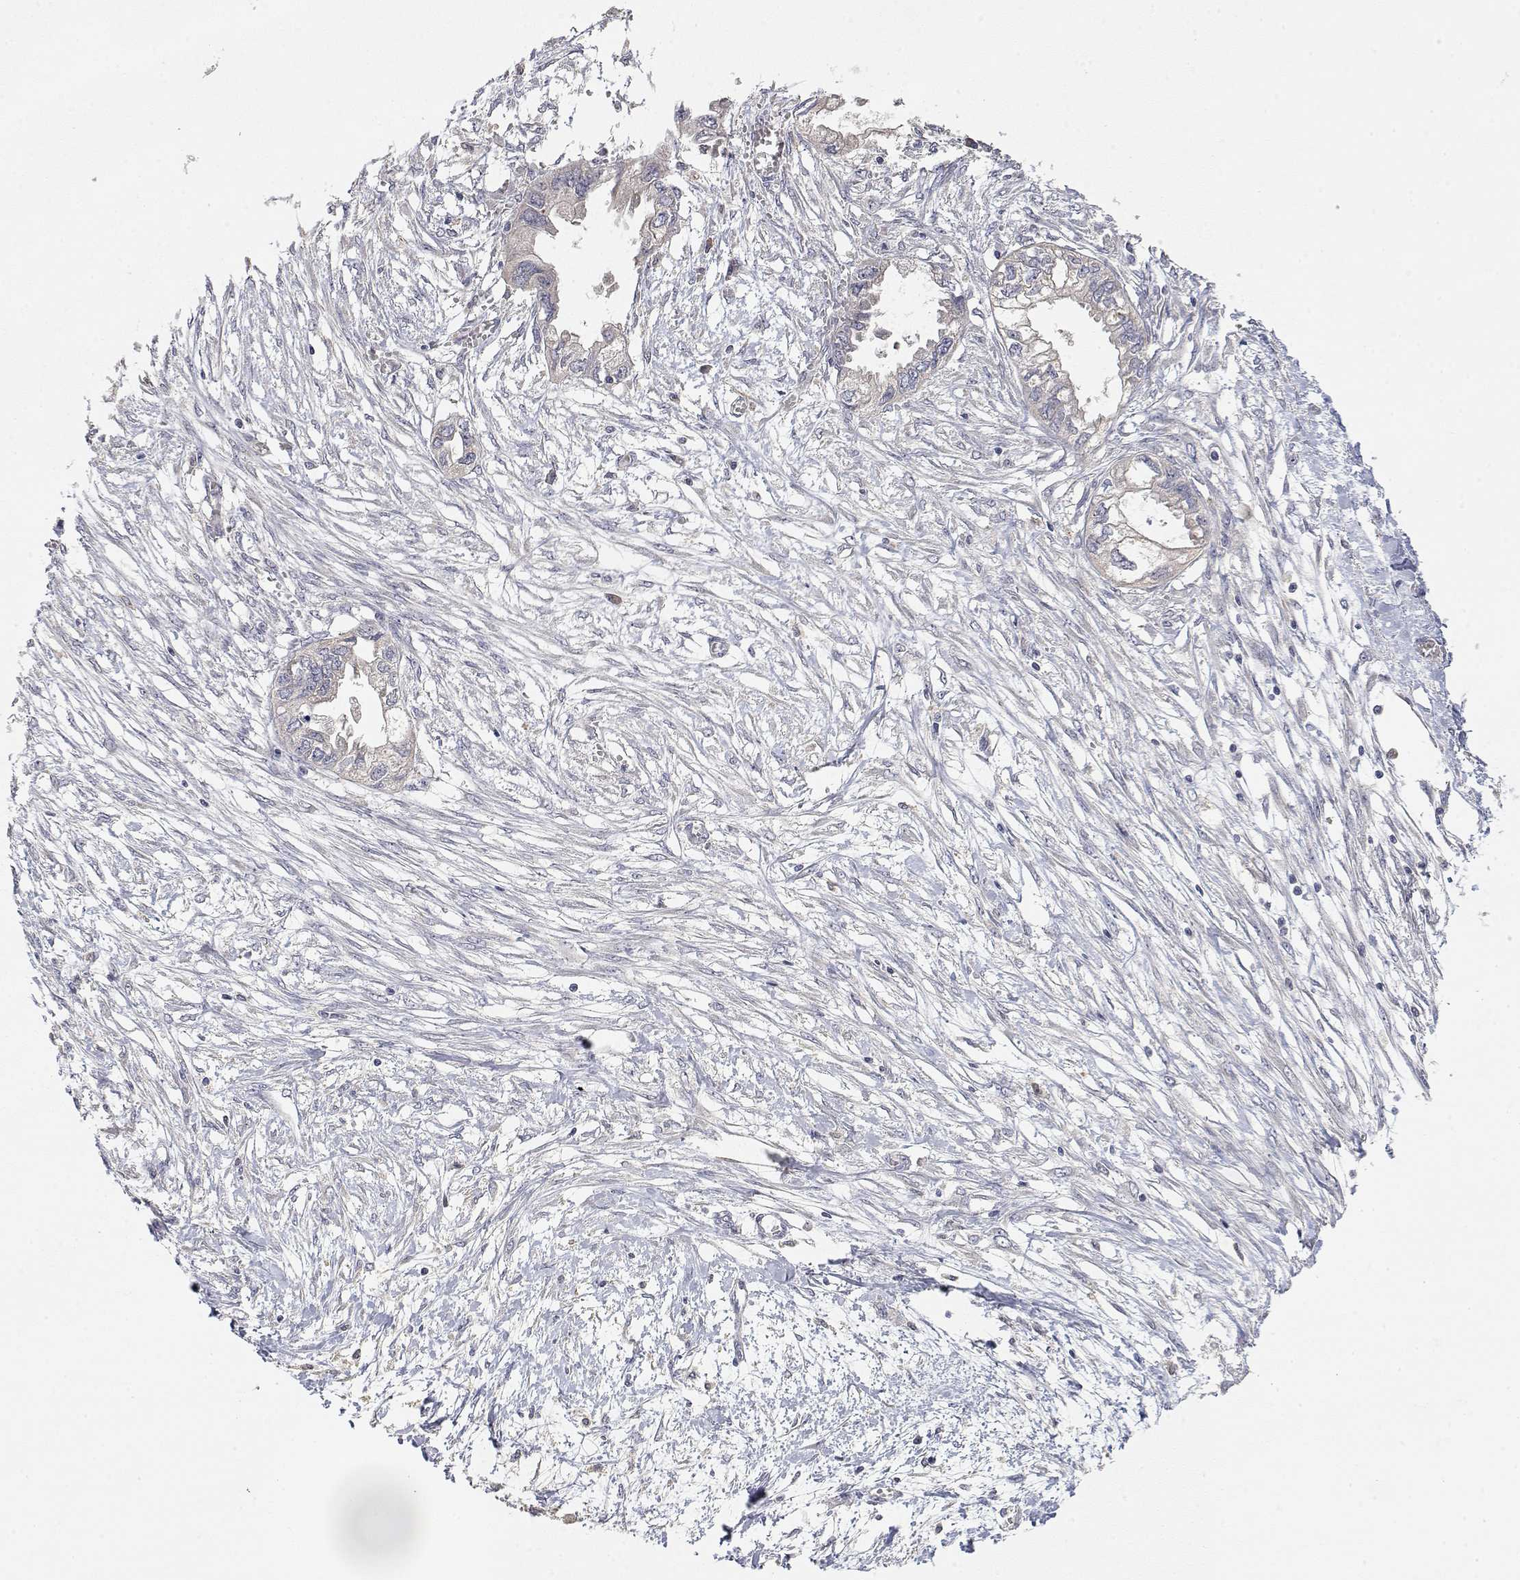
{"staining": {"intensity": "negative", "quantity": "none", "location": "none"}, "tissue": "endometrial cancer", "cell_type": "Tumor cells", "image_type": "cancer", "snomed": [{"axis": "morphology", "description": "Adenocarcinoma, NOS"}, {"axis": "morphology", "description": "Adenocarcinoma, metastatic, NOS"}, {"axis": "topography", "description": "Adipose tissue"}, {"axis": "topography", "description": "Endometrium"}], "caption": "Histopathology image shows no significant protein positivity in tumor cells of endometrial metastatic adenocarcinoma.", "gene": "LONRF3", "patient": {"sex": "female", "age": 67}}